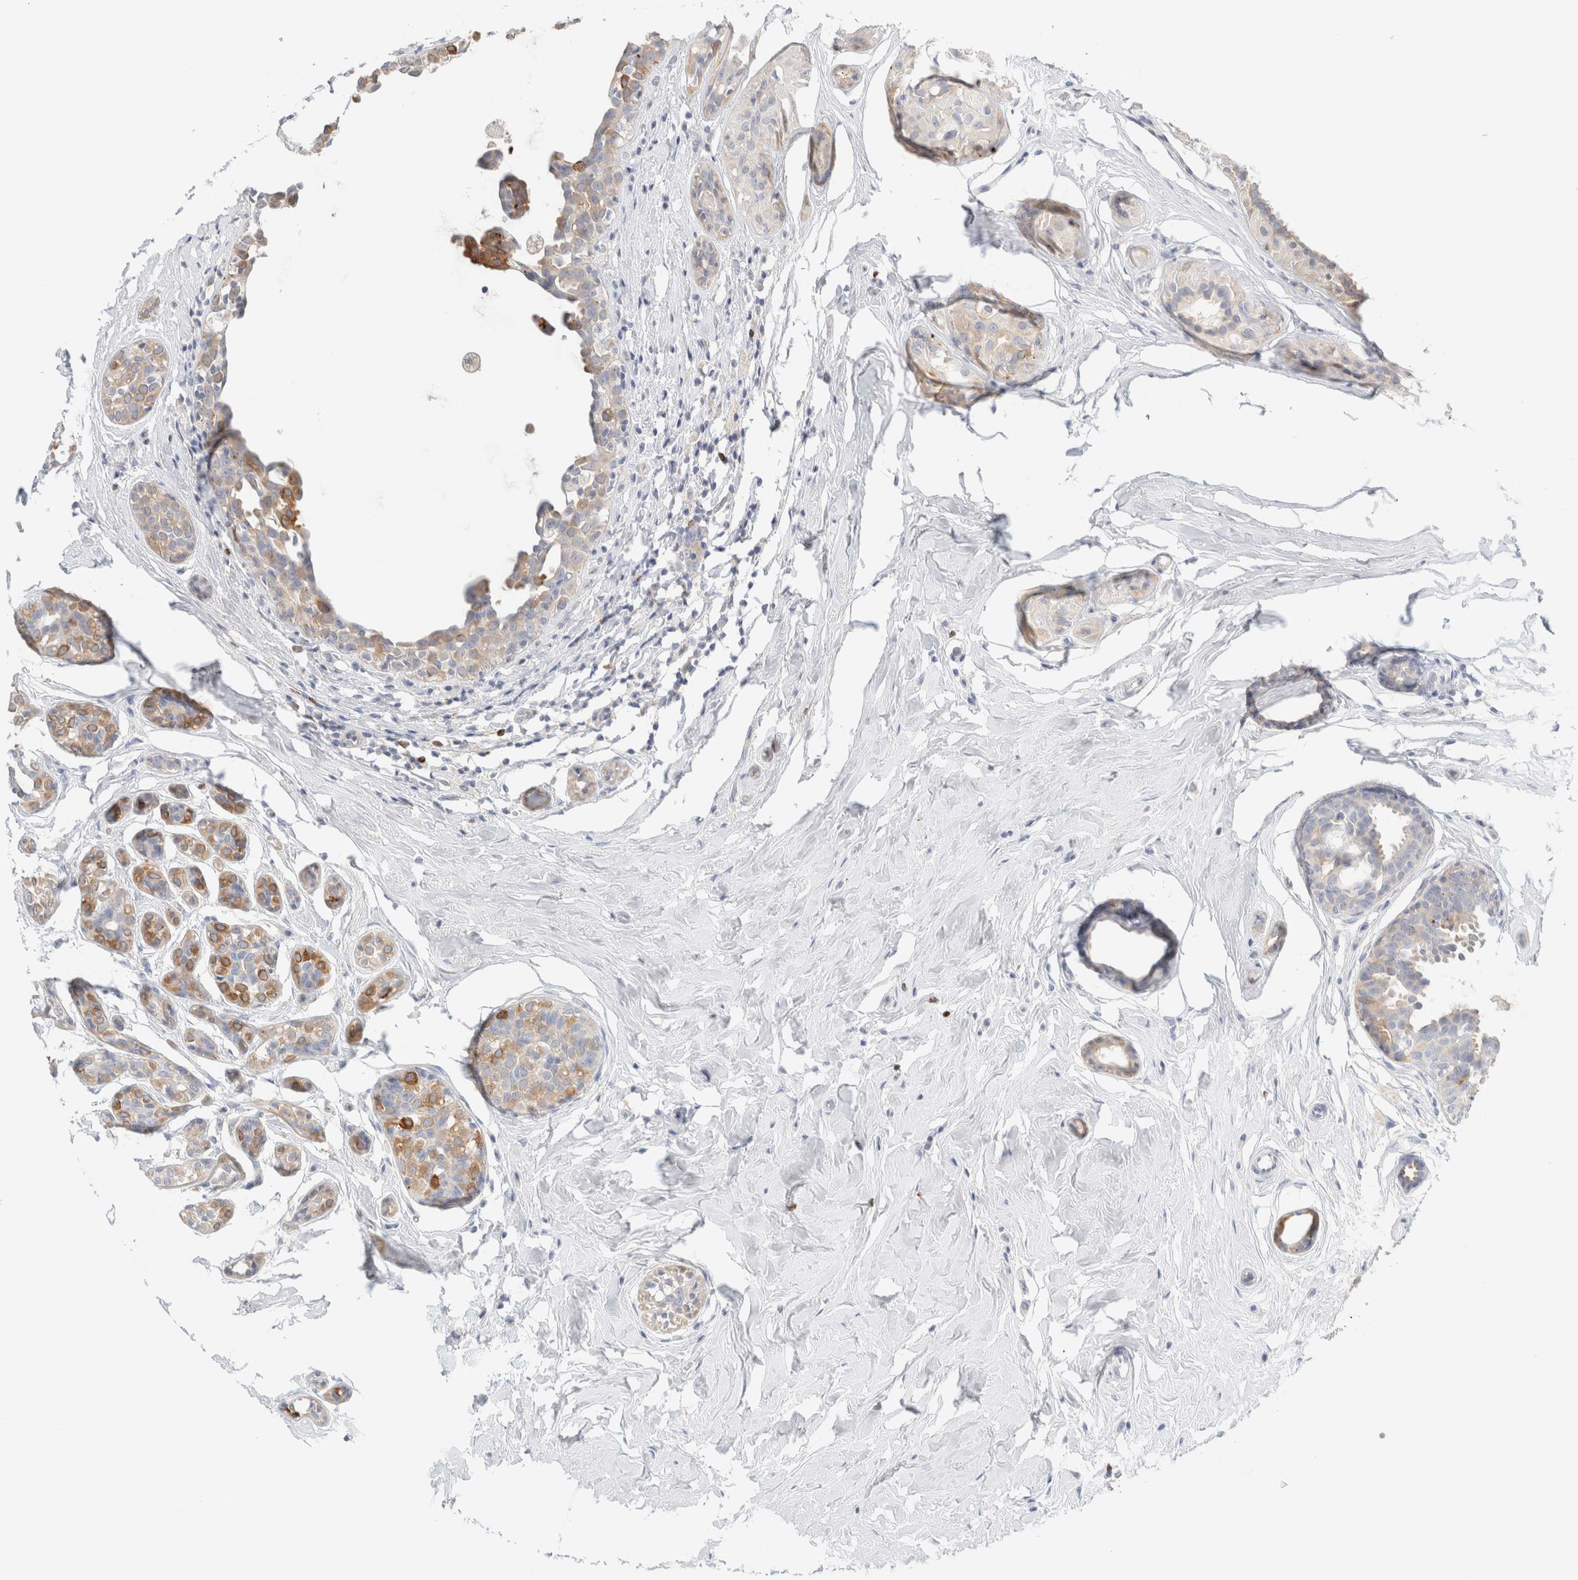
{"staining": {"intensity": "moderate", "quantity": "25%-75%", "location": "cytoplasmic/membranous"}, "tissue": "breast cancer", "cell_type": "Tumor cells", "image_type": "cancer", "snomed": [{"axis": "morphology", "description": "Duct carcinoma"}, {"axis": "topography", "description": "Breast"}], "caption": "The micrograph displays immunohistochemical staining of breast cancer. There is moderate cytoplasmic/membranous expression is appreciated in about 25%-75% of tumor cells.", "gene": "SDR16C5", "patient": {"sex": "female", "age": 55}}